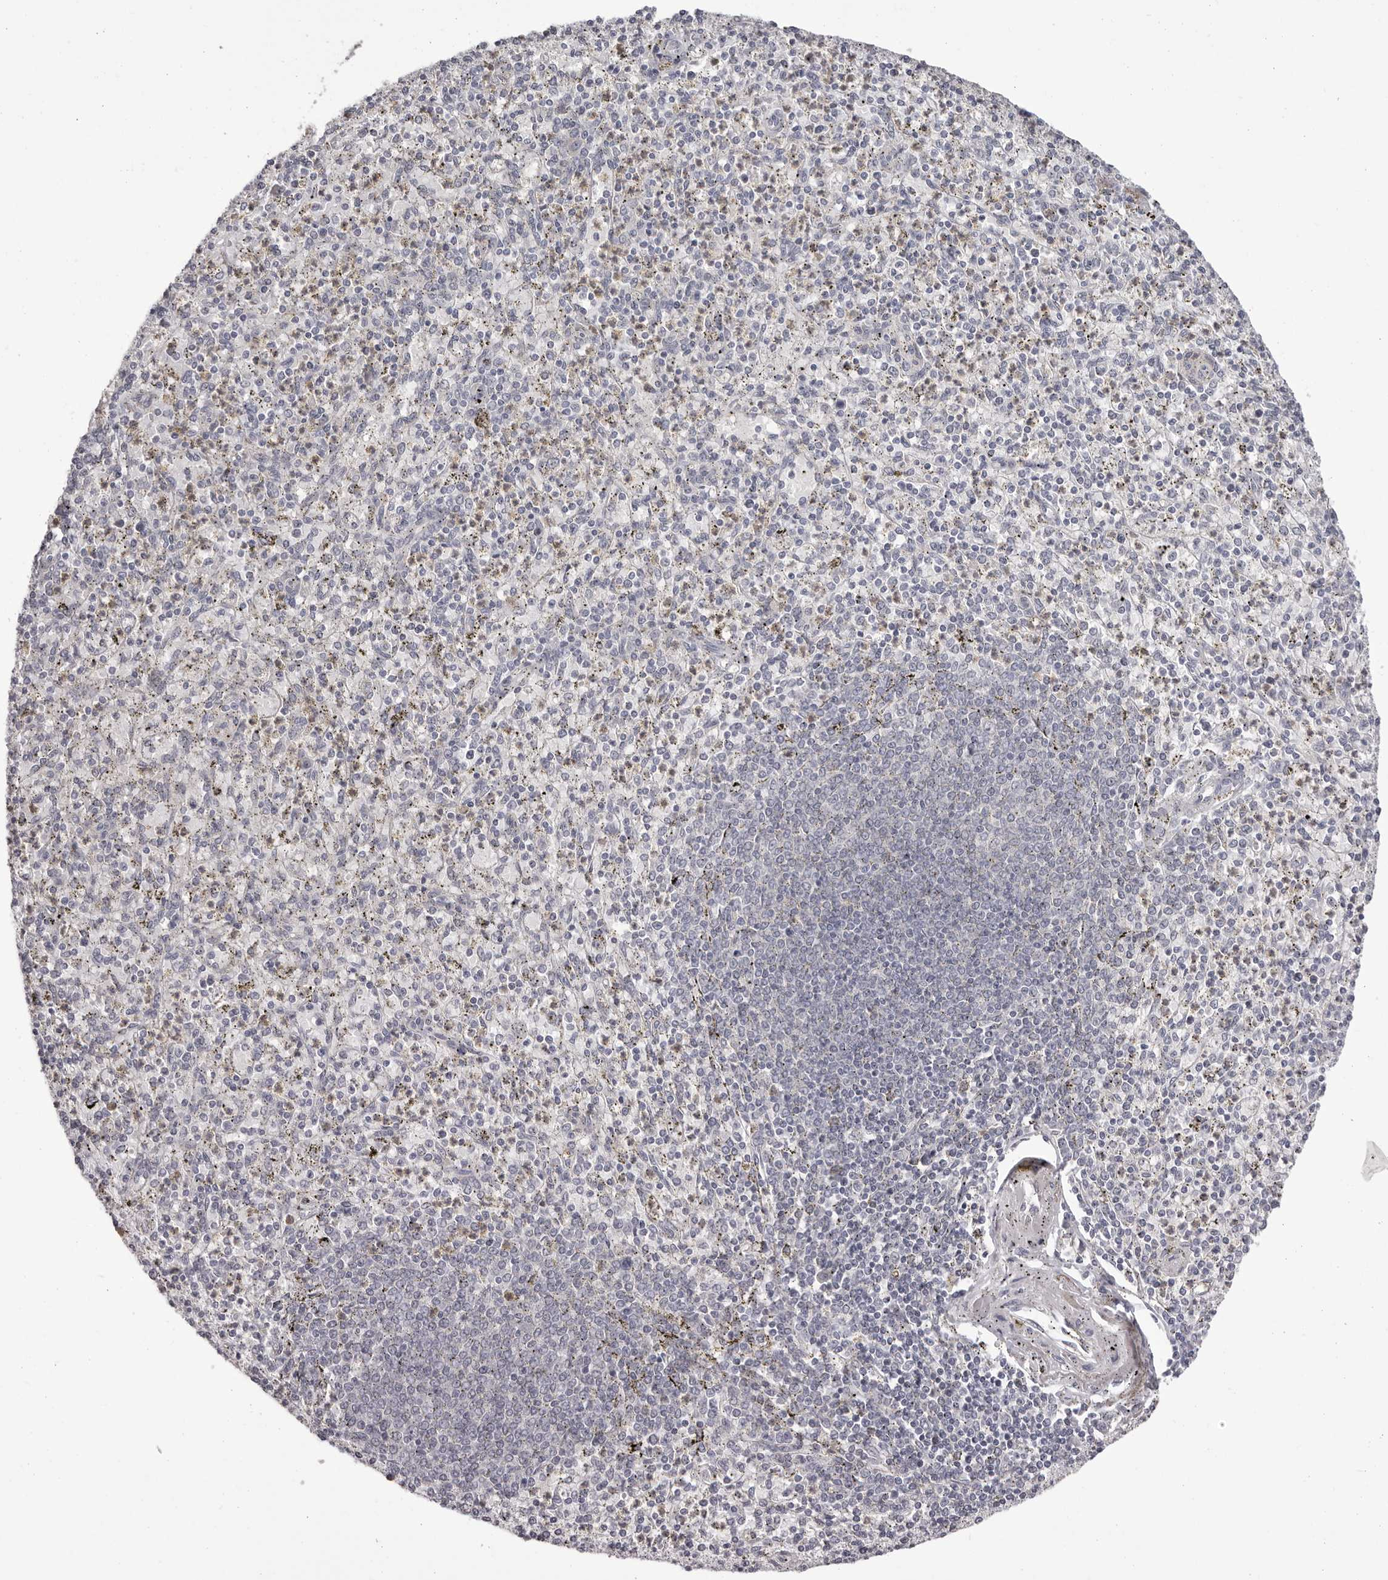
{"staining": {"intensity": "moderate", "quantity": "<25%", "location": "cytoplasmic/membranous"}, "tissue": "spleen", "cell_type": "Cells in red pulp", "image_type": "normal", "snomed": [{"axis": "morphology", "description": "Normal tissue, NOS"}, {"axis": "topography", "description": "Spleen"}], "caption": "A micrograph showing moderate cytoplasmic/membranous expression in approximately <25% of cells in red pulp in unremarkable spleen, as visualized by brown immunohistochemical staining.", "gene": "OTUD3", "patient": {"sex": "male", "age": 72}}